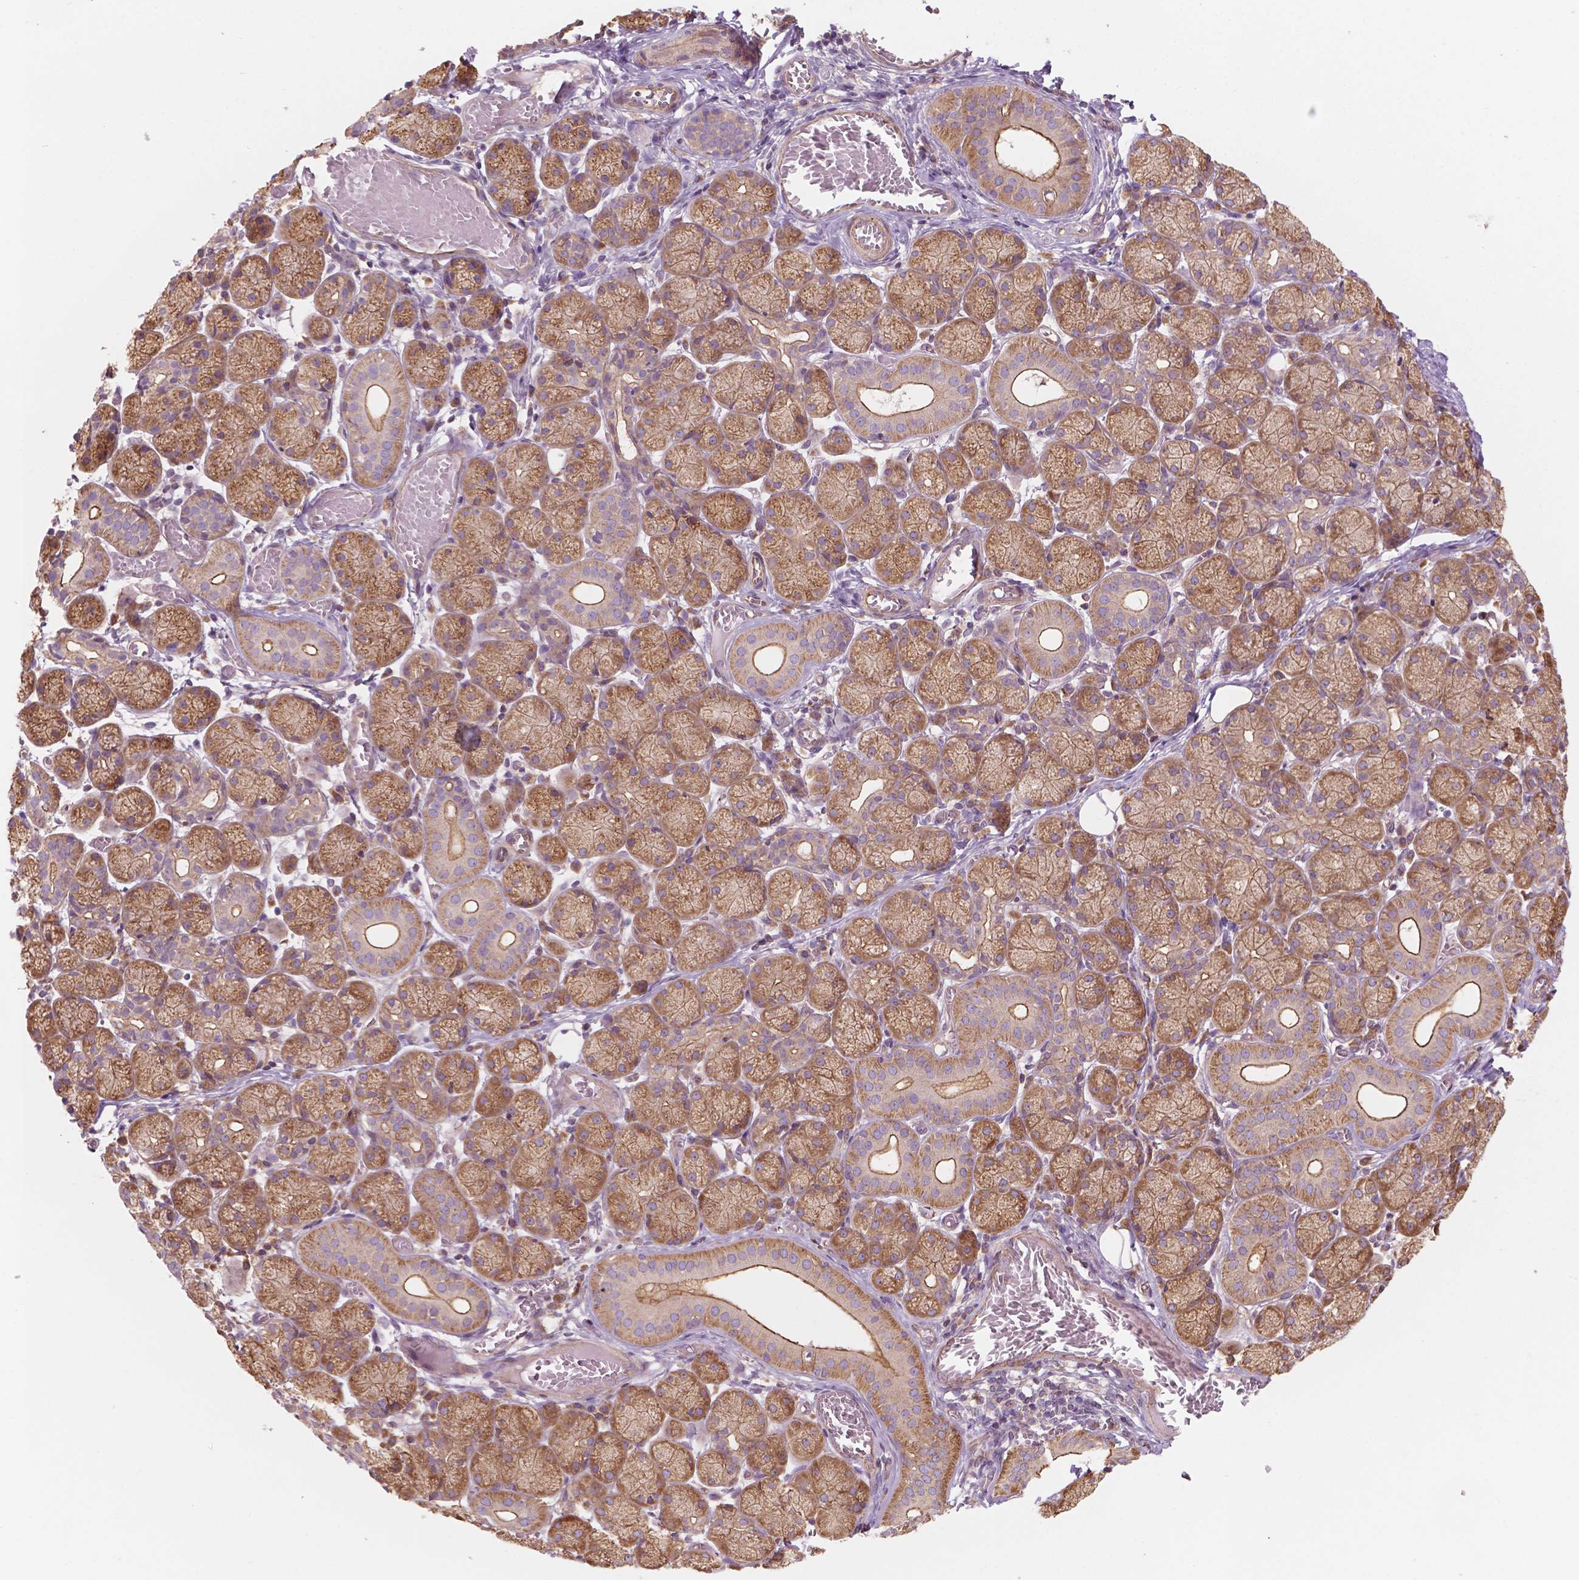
{"staining": {"intensity": "moderate", "quantity": ">75%", "location": "cytoplasmic/membranous"}, "tissue": "salivary gland", "cell_type": "Glandular cells", "image_type": "normal", "snomed": [{"axis": "morphology", "description": "Normal tissue, NOS"}, {"axis": "topography", "description": "Salivary gland"}, {"axis": "topography", "description": "Peripheral nerve tissue"}], "caption": "Moderate cytoplasmic/membranous staining is present in approximately >75% of glandular cells in unremarkable salivary gland. (DAB (3,3'-diaminobenzidine) IHC with brightfield microscopy, high magnification).", "gene": "SURF4", "patient": {"sex": "female", "age": 24}}